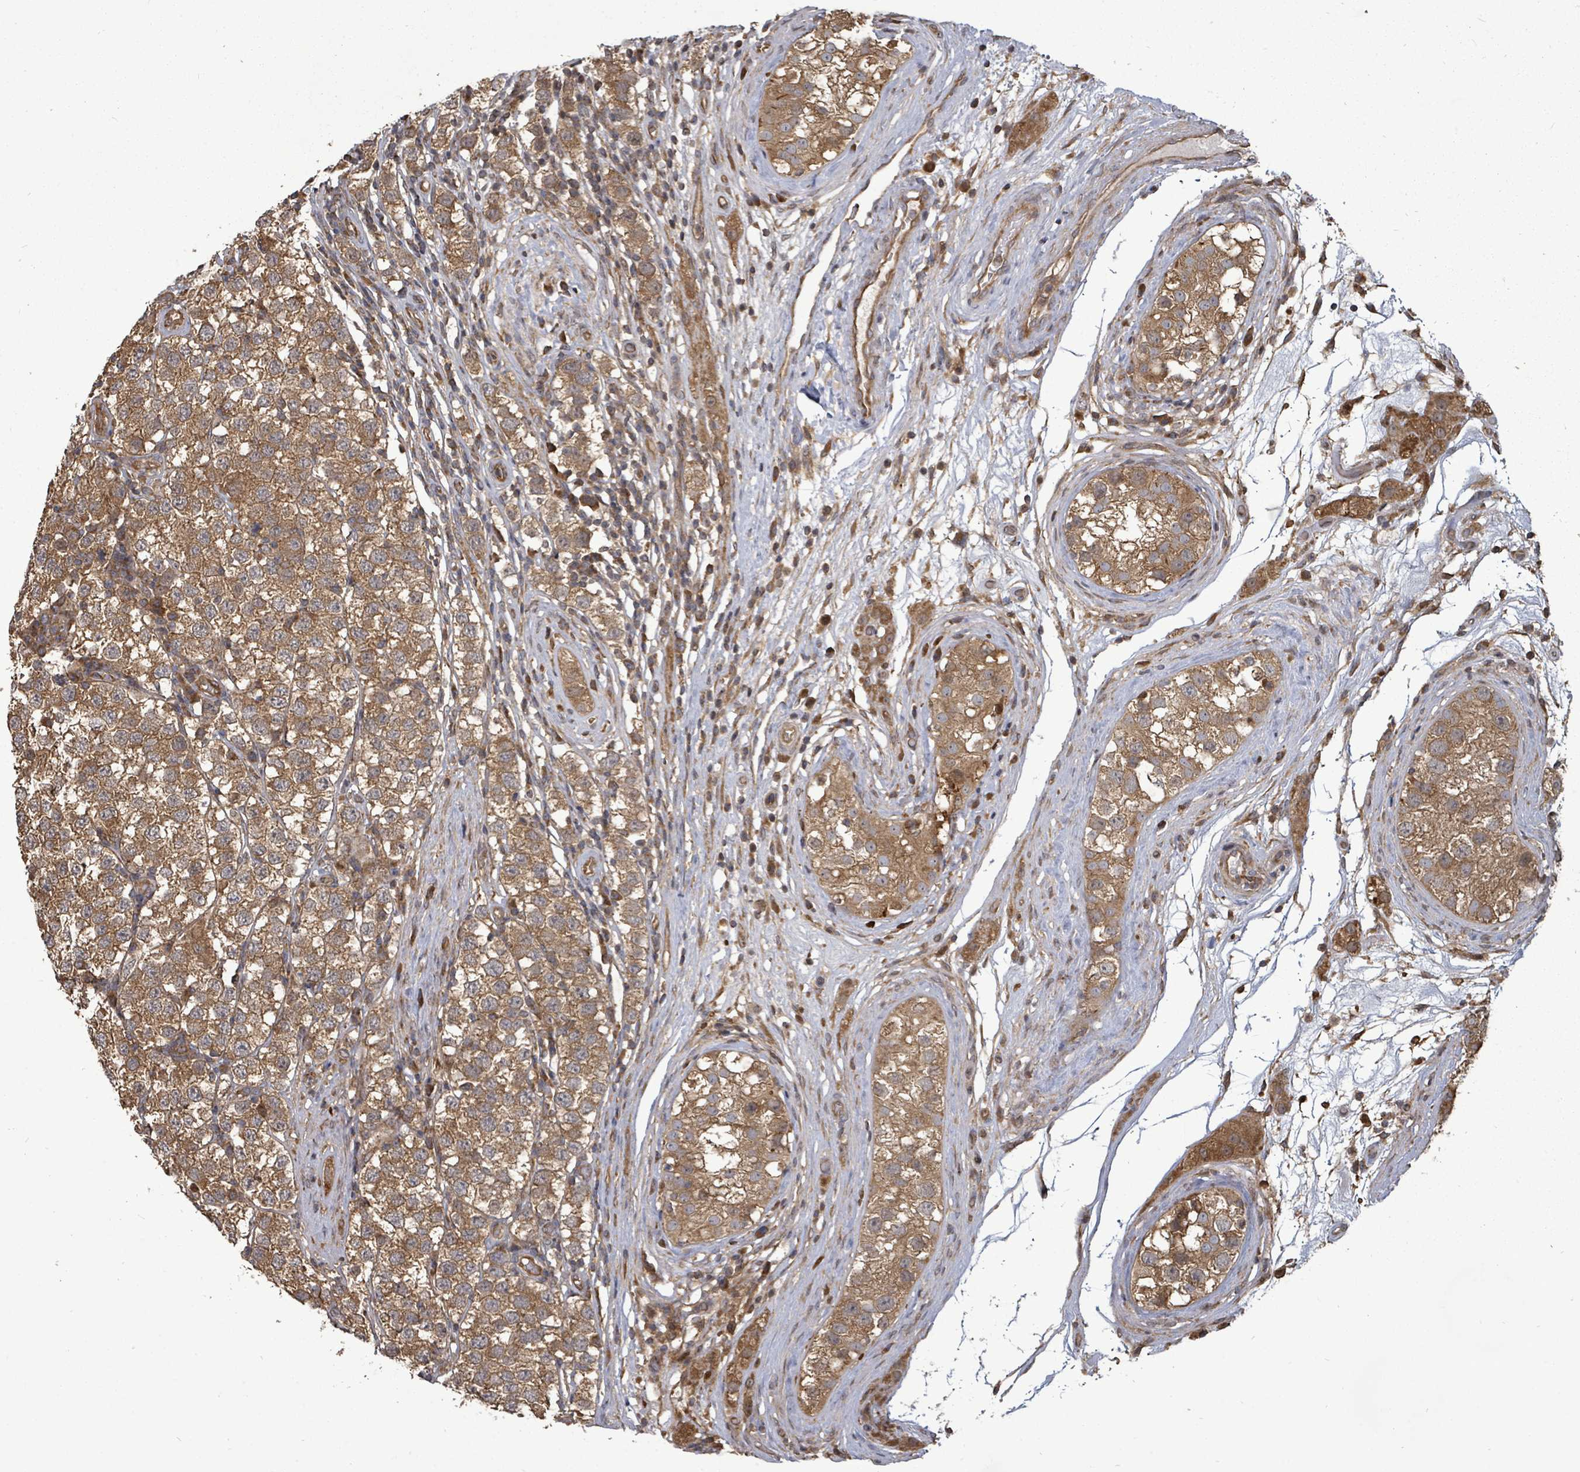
{"staining": {"intensity": "moderate", "quantity": ">75%", "location": "cytoplasmic/membranous"}, "tissue": "testis cancer", "cell_type": "Tumor cells", "image_type": "cancer", "snomed": [{"axis": "morphology", "description": "Seminoma, NOS"}, {"axis": "topography", "description": "Testis"}], "caption": "Testis seminoma was stained to show a protein in brown. There is medium levels of moderate cytoplasmic/membranous expression in approximately >75% of tumor cells.", "gene": "EIF3C", "patient": {"sex": "male", "age": 34}}